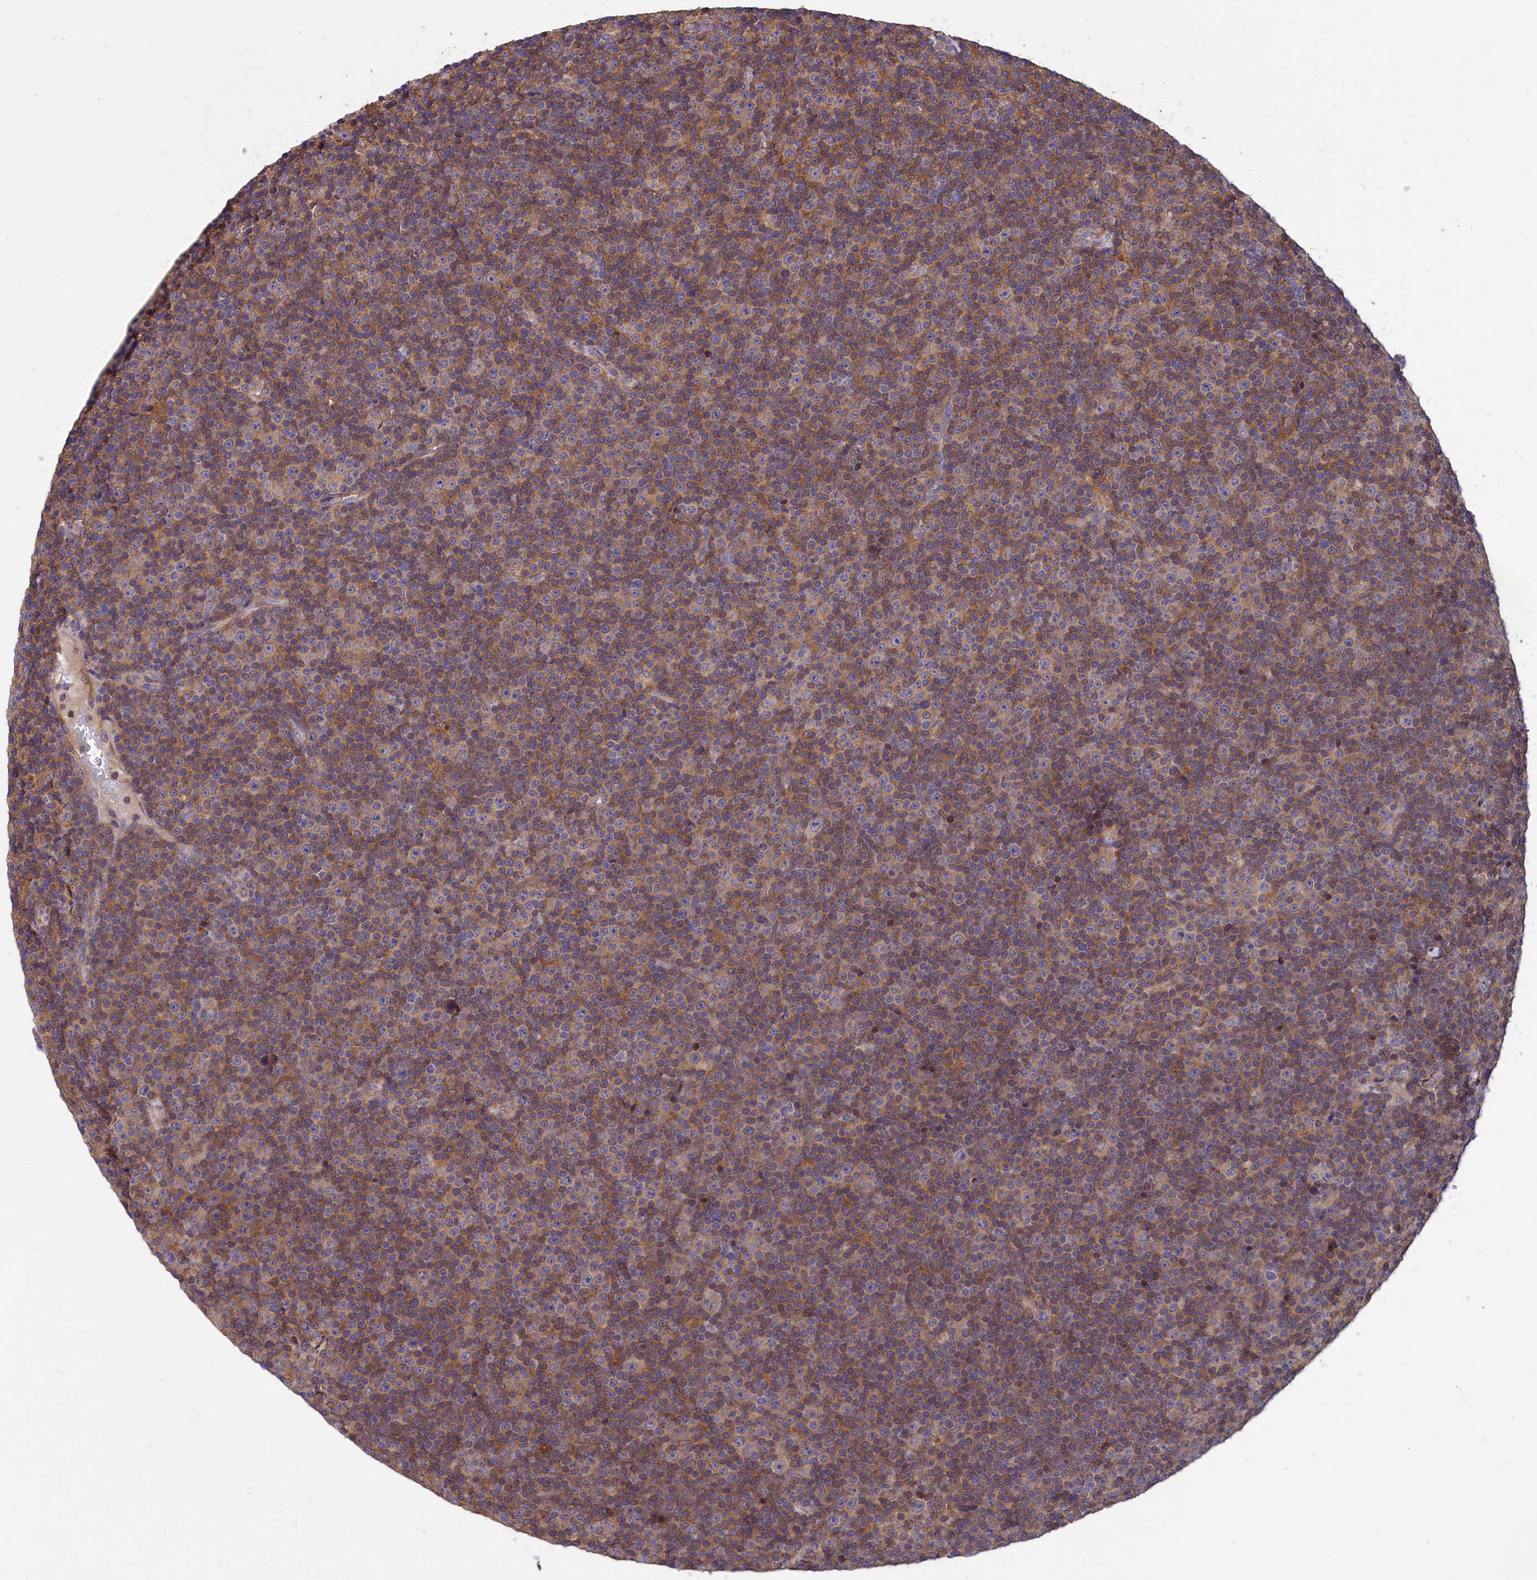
{"staining": {"intensity": "moderate", "quantity": ">75%", "location": "cytoplasmic/membranous"}, "tissue": "lymphoma", "cell_type": "Tumor cells", "image_type": "cancer", "snomed": [{"axis": "morphology", "description": "Malignant lymphoma, non-Hodgkin's type, Low grade"}, {"axis": "topography", "description": "Lymph node"}], "caption": "Moderate cytoplasmic/membranous protein positivity is present in approximately >75% of tumor cells in lymphoma. The staining is performed using DAB (3,3'-diaminobenzidine) brown chromogen to label protein expression. The nuclei are counter-stained blue using hematoxylin.", "gene": "AMDHD2", "patient": {"sex": "female", "age": 67}}